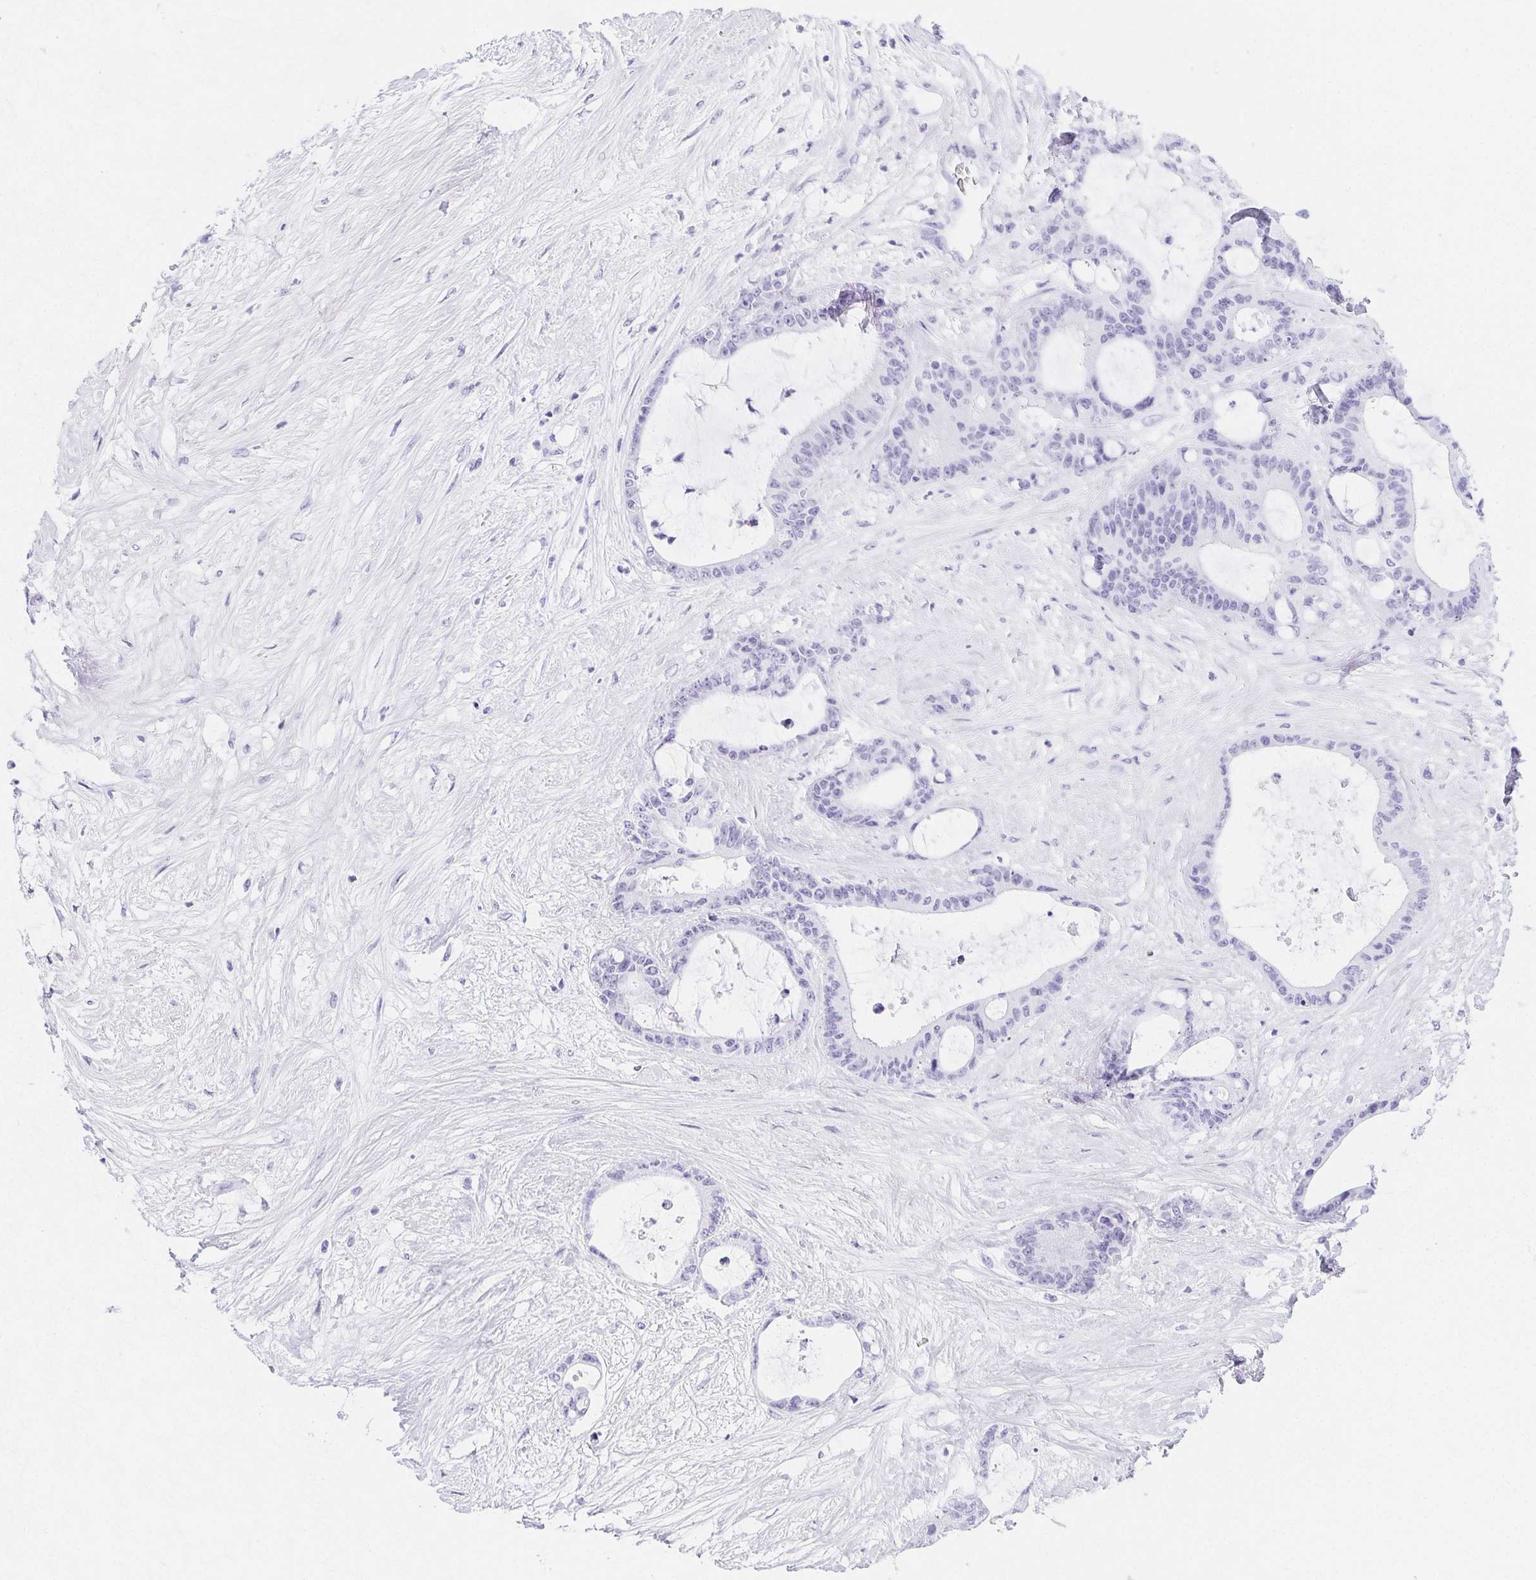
{"staining": {"intensity": "negative", "quantity": "none", "location": "none"}, "tissue": "liver cancer", "cell_type": "Tumor cells", "image_type": "cancer", "snomed": [{"axis": "morphology", "description": "Normal tissue, NOS"}, {"axis": "morphology", "description": "Cholangiocarcinoma"}, {"axis": "topography", "description": "Liver"}, {"axis": "topography", "description": "Peripheral nerve tissue"}], "caption": "Immunohistochemistry (IHC) micrograph of human liver cancer (cholangiocarcinoma) stained for a protein (brown), which displays no staining in tumor cells.", "gene": "ZBBX", "patient": {"sex": "female", "age": 73}}